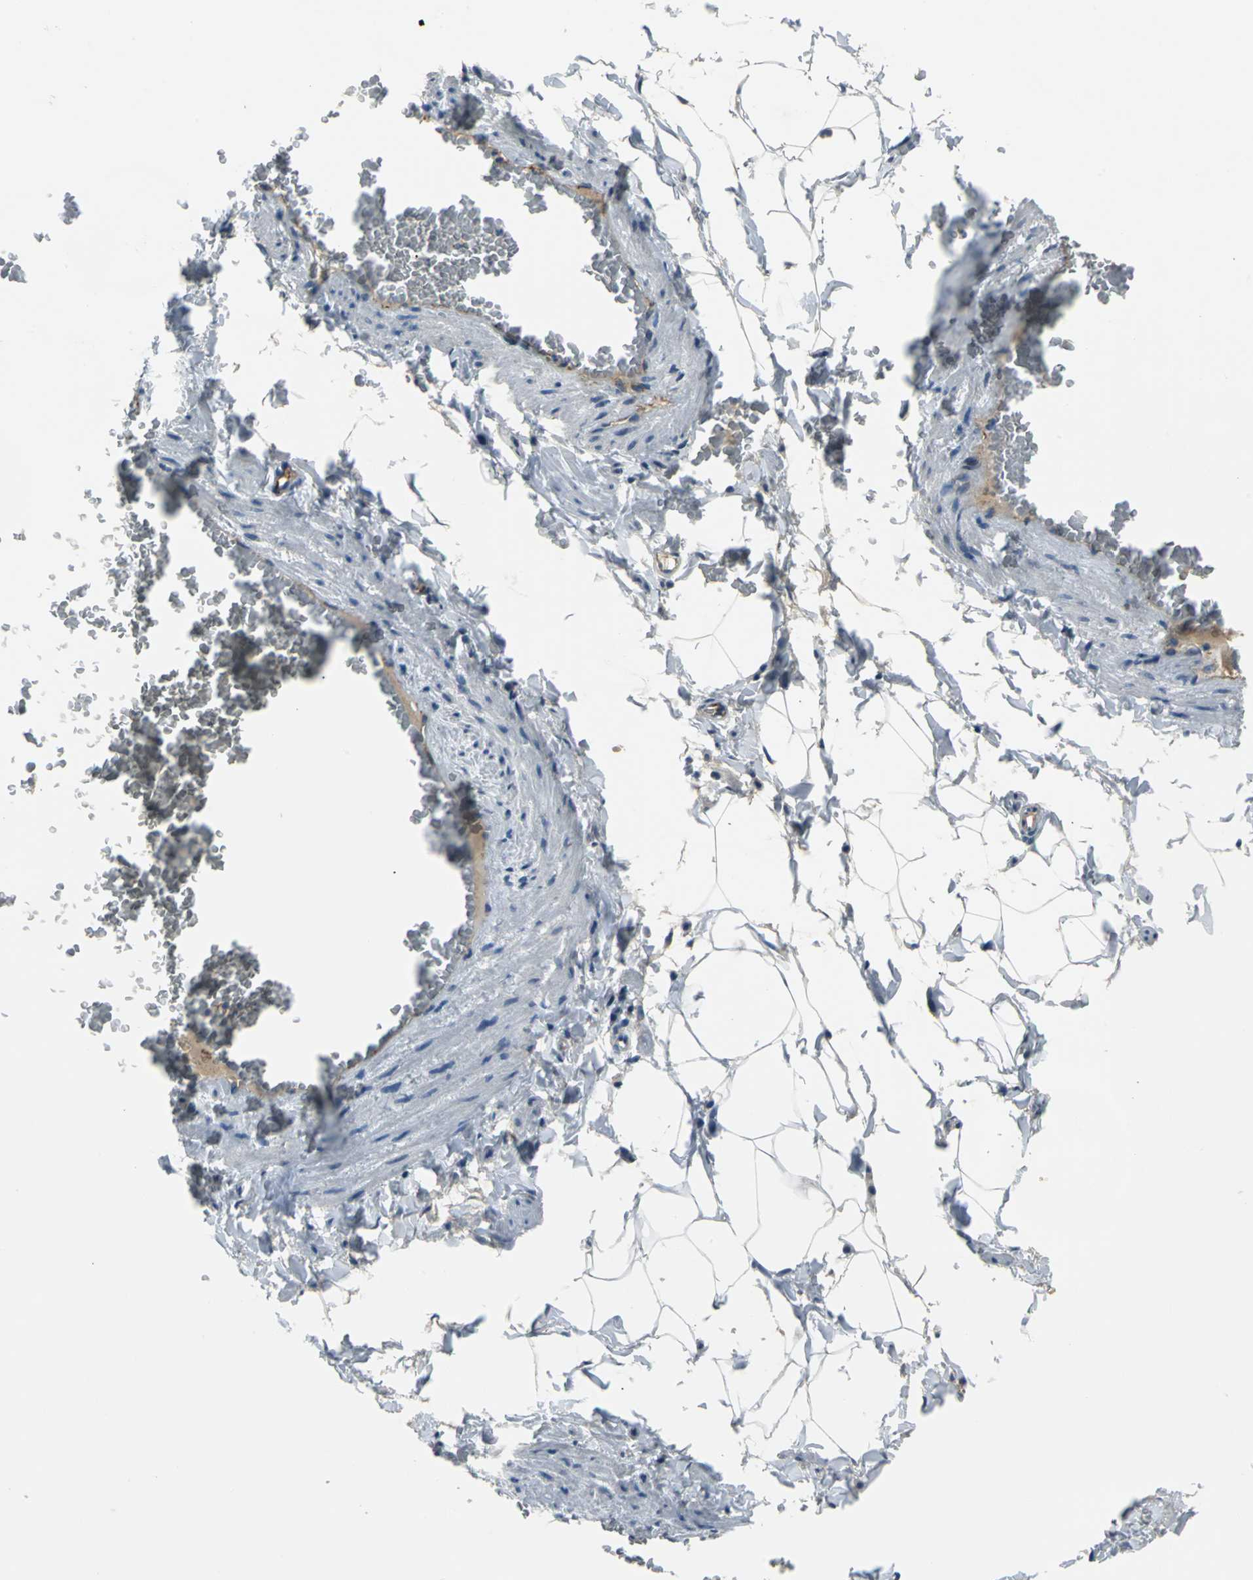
{"staining": {"intensity": "negative", "quantity": "none", "location": "none"}, "tissue": "adipose tissue", "cell_type": "Adipocytes", "image_type": "normal", "snomed": [{"axis": "morphology", "description": "Normal tissue, NOS"}, {"axis": "topography", "description": "Vascular tissue"}], "caption": "Unremarkable adipose tissue was stained to show a protein in brown. There is no significant staining in adipocytes. (DAB (3,3'-diaminobenzidine) IHC visualized using brightfield microscopy, high magnification).", "gene": "SELP", "patient": {"sex": "male", "age": 41}}